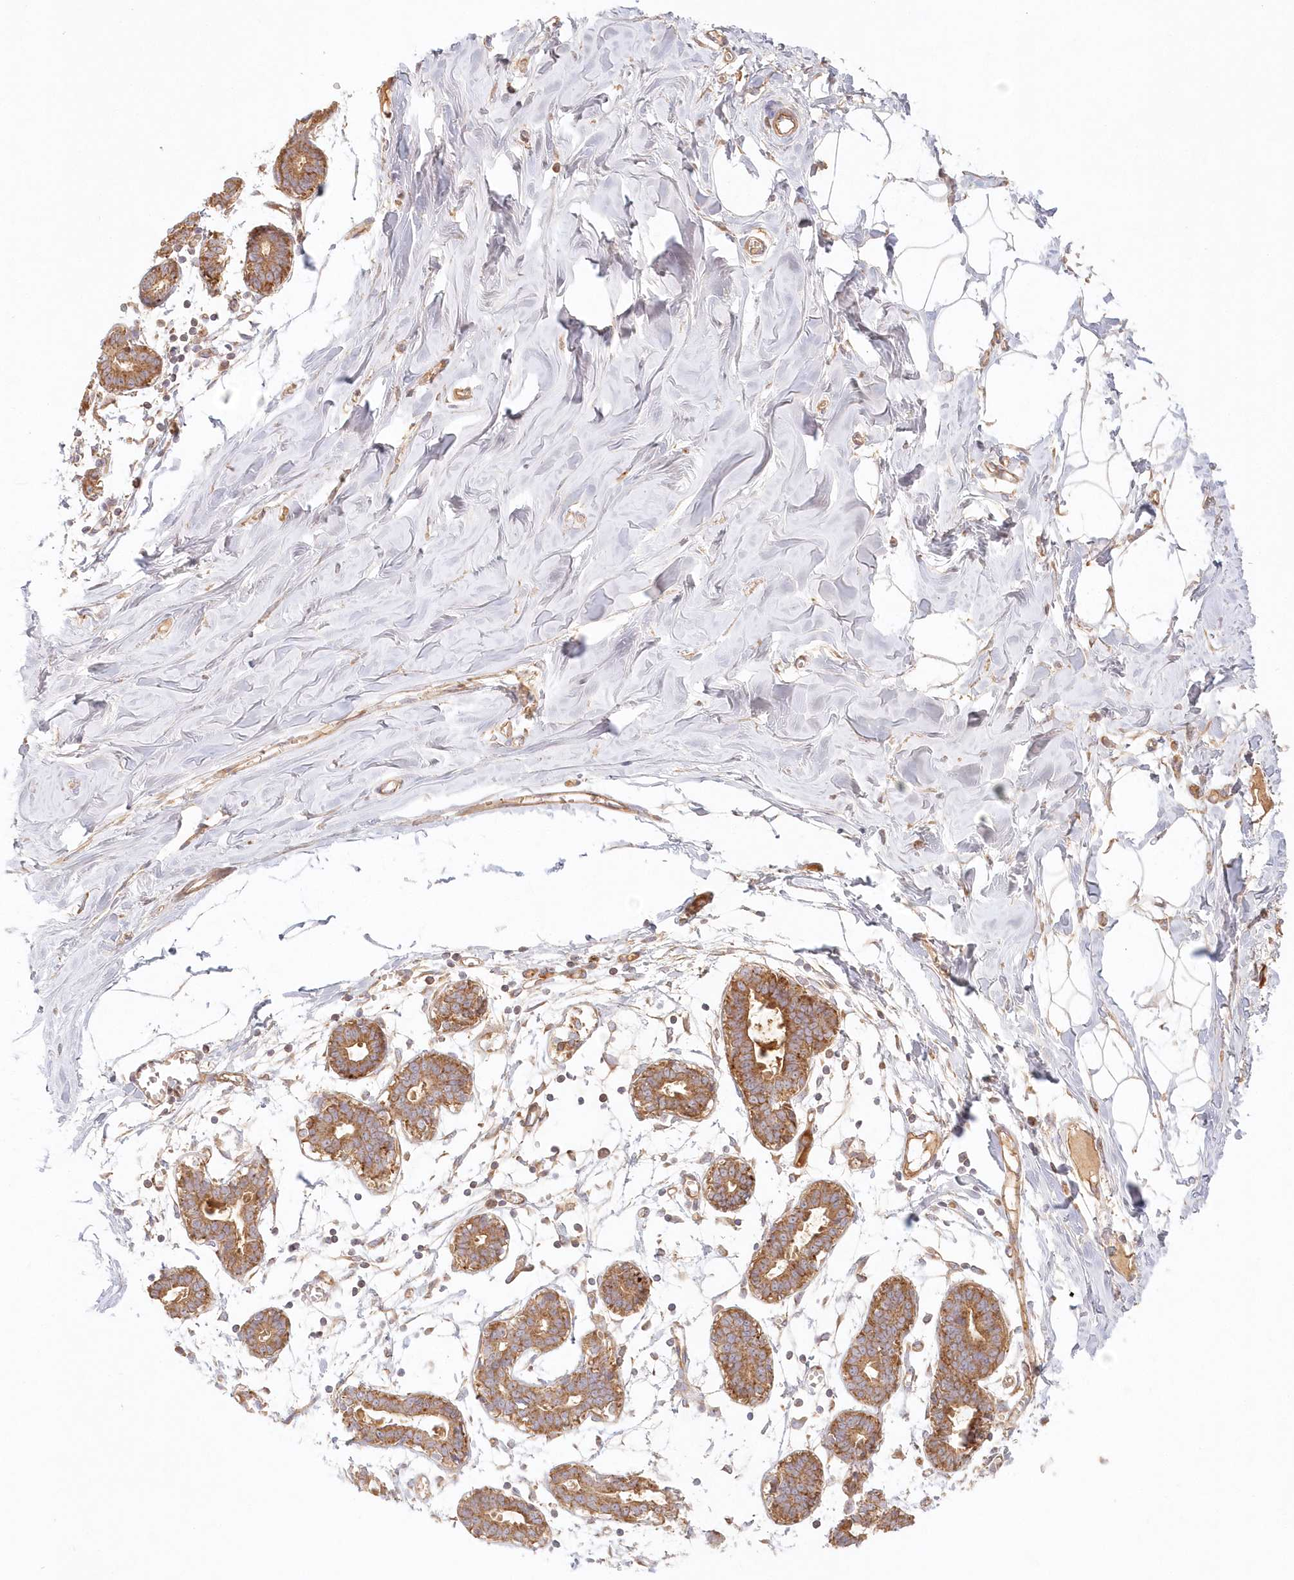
{"staining": {"intensity": "moderate", "quantity": ">75%", "location": "cytoplasmic/membranous"}, "tissue": "breast", "cell_type": "Adipocytes", "image_type": "normal", "snomed": [{"axis": "morphology", "description": "Normal tissue, NOS"}, {"axis": "topography", "description": "Breast"}], "caption": "Protein staining demonstrates moderate cytoplasmic/membranous staining in approximately >75% of adipocytes in benign breast. The protein is shown in brown color, while the nuclei are stained blue.", "gene": "KIAA0232", "patient": {"sex": "female", "age": 27}}